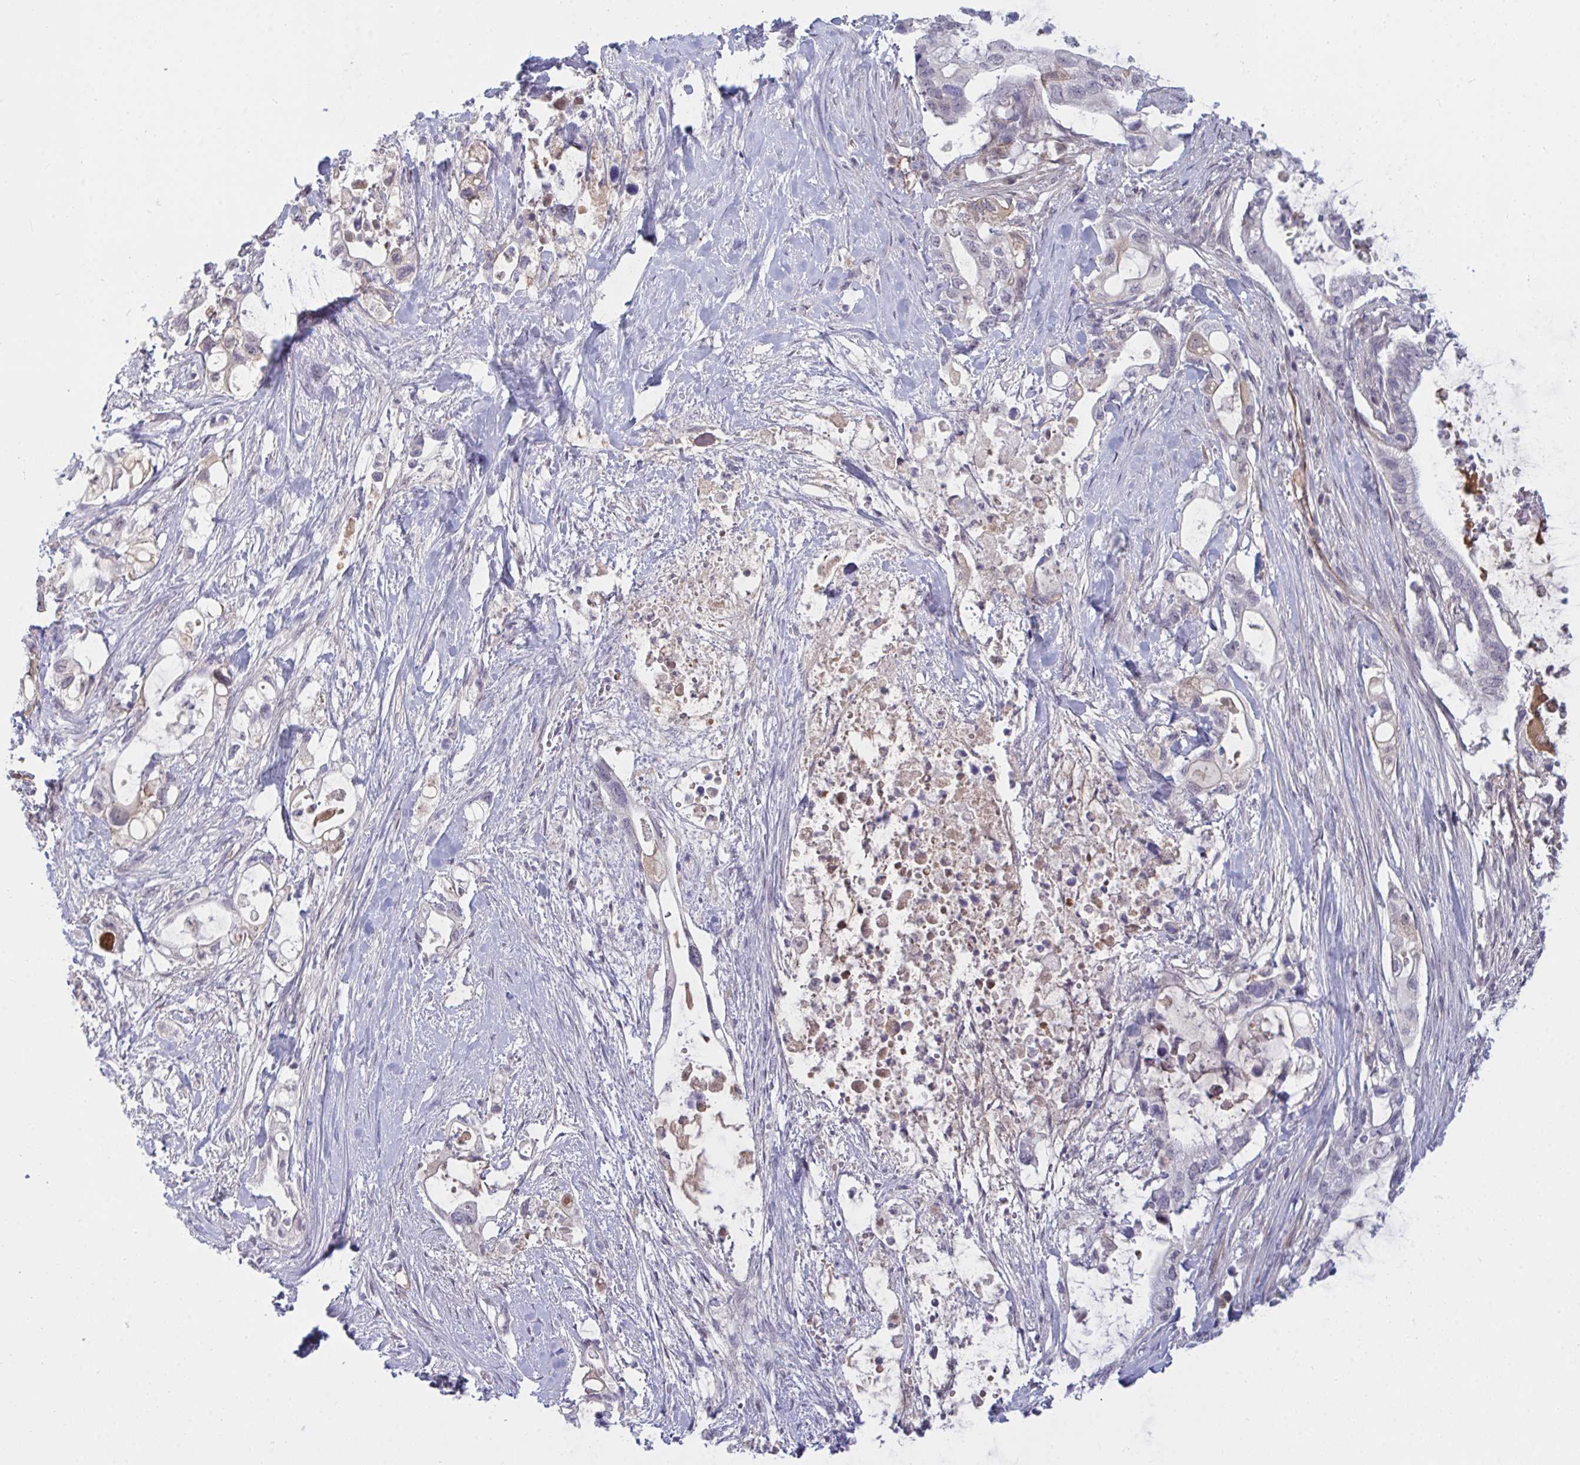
{"staining": {"intensity": "negative", "quantity": "none", "location": "none"}, "tissue": "pancreatic cancer", "cell_type": "Tumor cells", "image_type": "cancer", "snomed": [{"axis": "morphology", "description": "Adenocarcinoma, NOS"}, {"axis": "topography", "description": "Pancreas"}], "caption": "This micrograph is of pancreatic adenocarcinoma stained with IHC to label a protein in brown with the nuclei are counter-stained blue. There is no positivity in tumor cells.", "gene": "DSCAML1", "patient": {"sex": "female", "age": 72}}